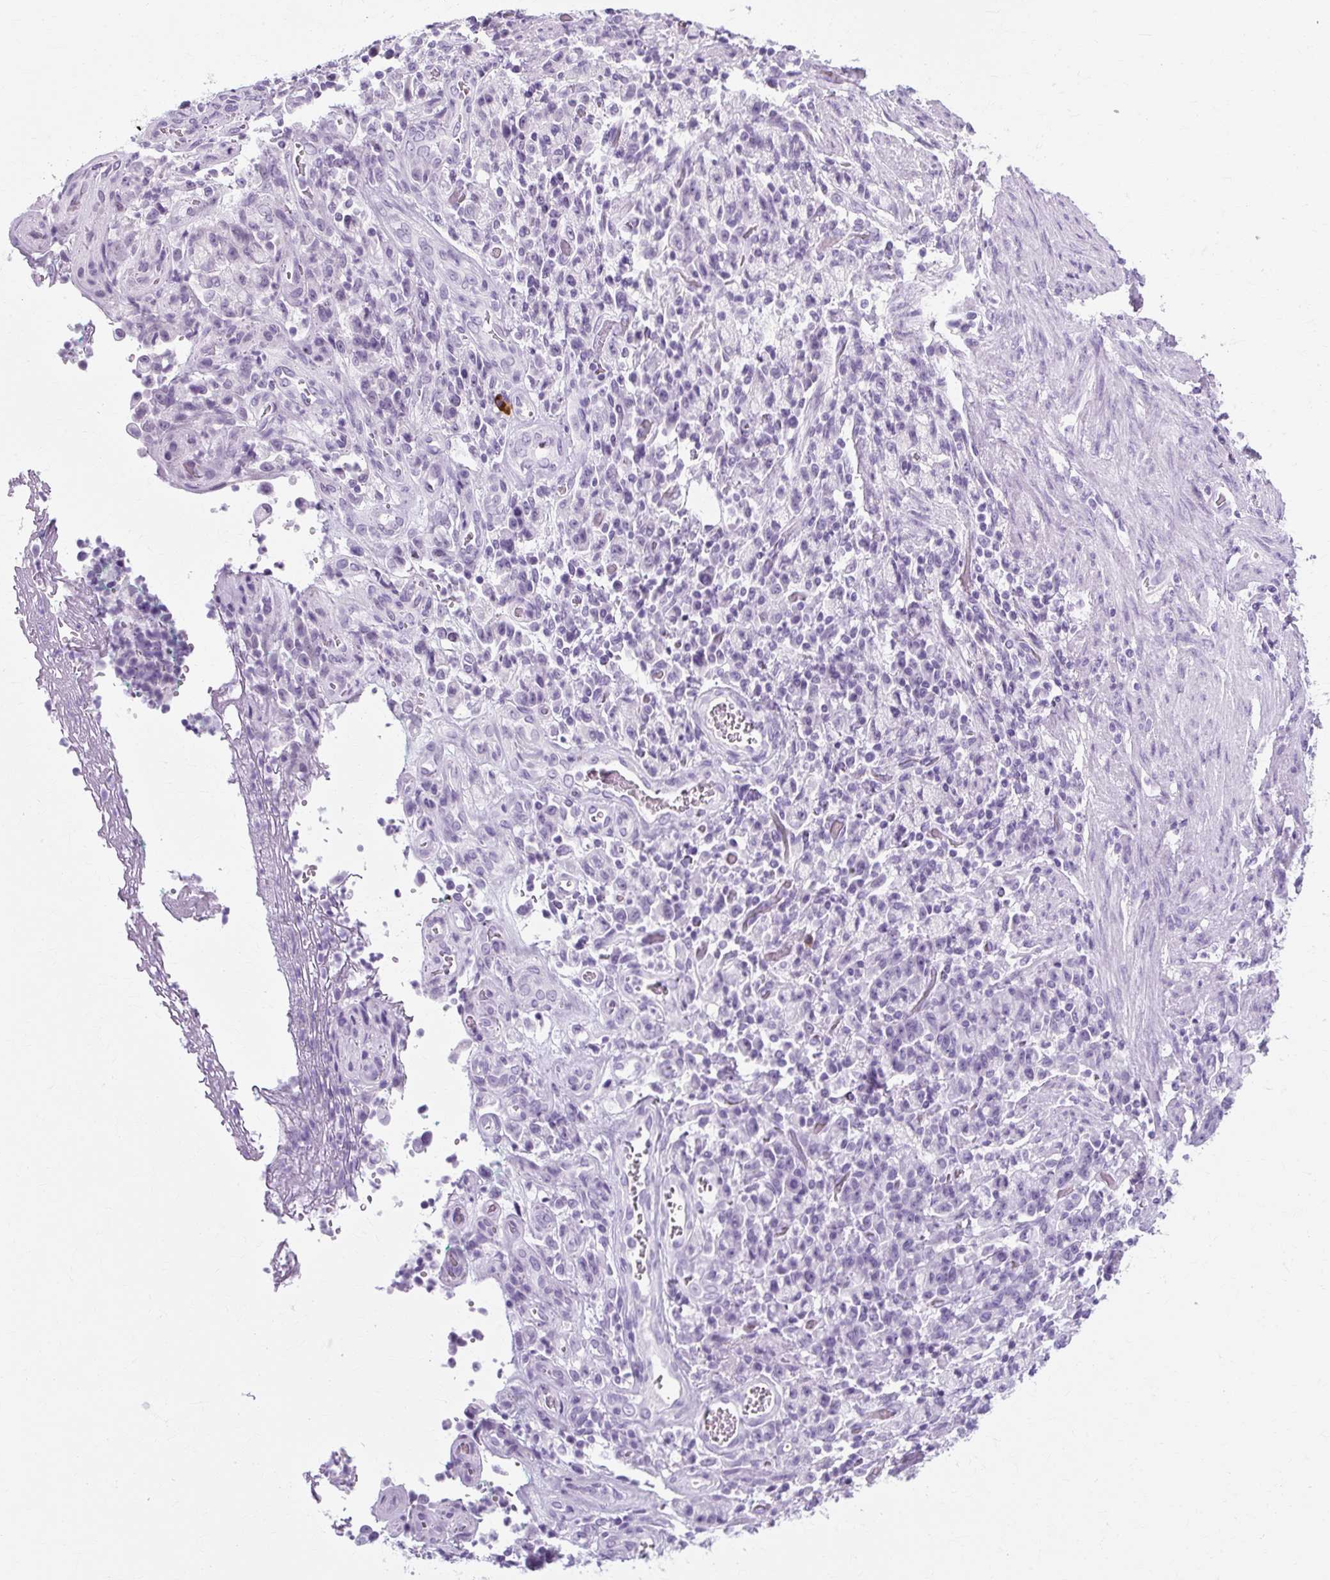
{"staining": {"intensity": "negative", "quantity": "none", "location": "none"}, "tissue": "stomach cancer", "cell_type": "Tumor cells", "image_type": "cancer", "snomed": [{"axis": "morphology", "description": "Adenocarcinoma, NOS"}, {"axis": "topography", "description": "Stomach"}], "caption": "High power microscopy photomicrograph of an IHC image of stomach cancer (adenocarcinoma), revealing no significant staining in tumor cells. The staining was performed using DAB to visualize the protein expression in brown, while the nuclei were stained in blue with hematoxylin (Magnification: 20x).", "gene": "RYBP", "patient": {"sex": "male", "age": 77}}